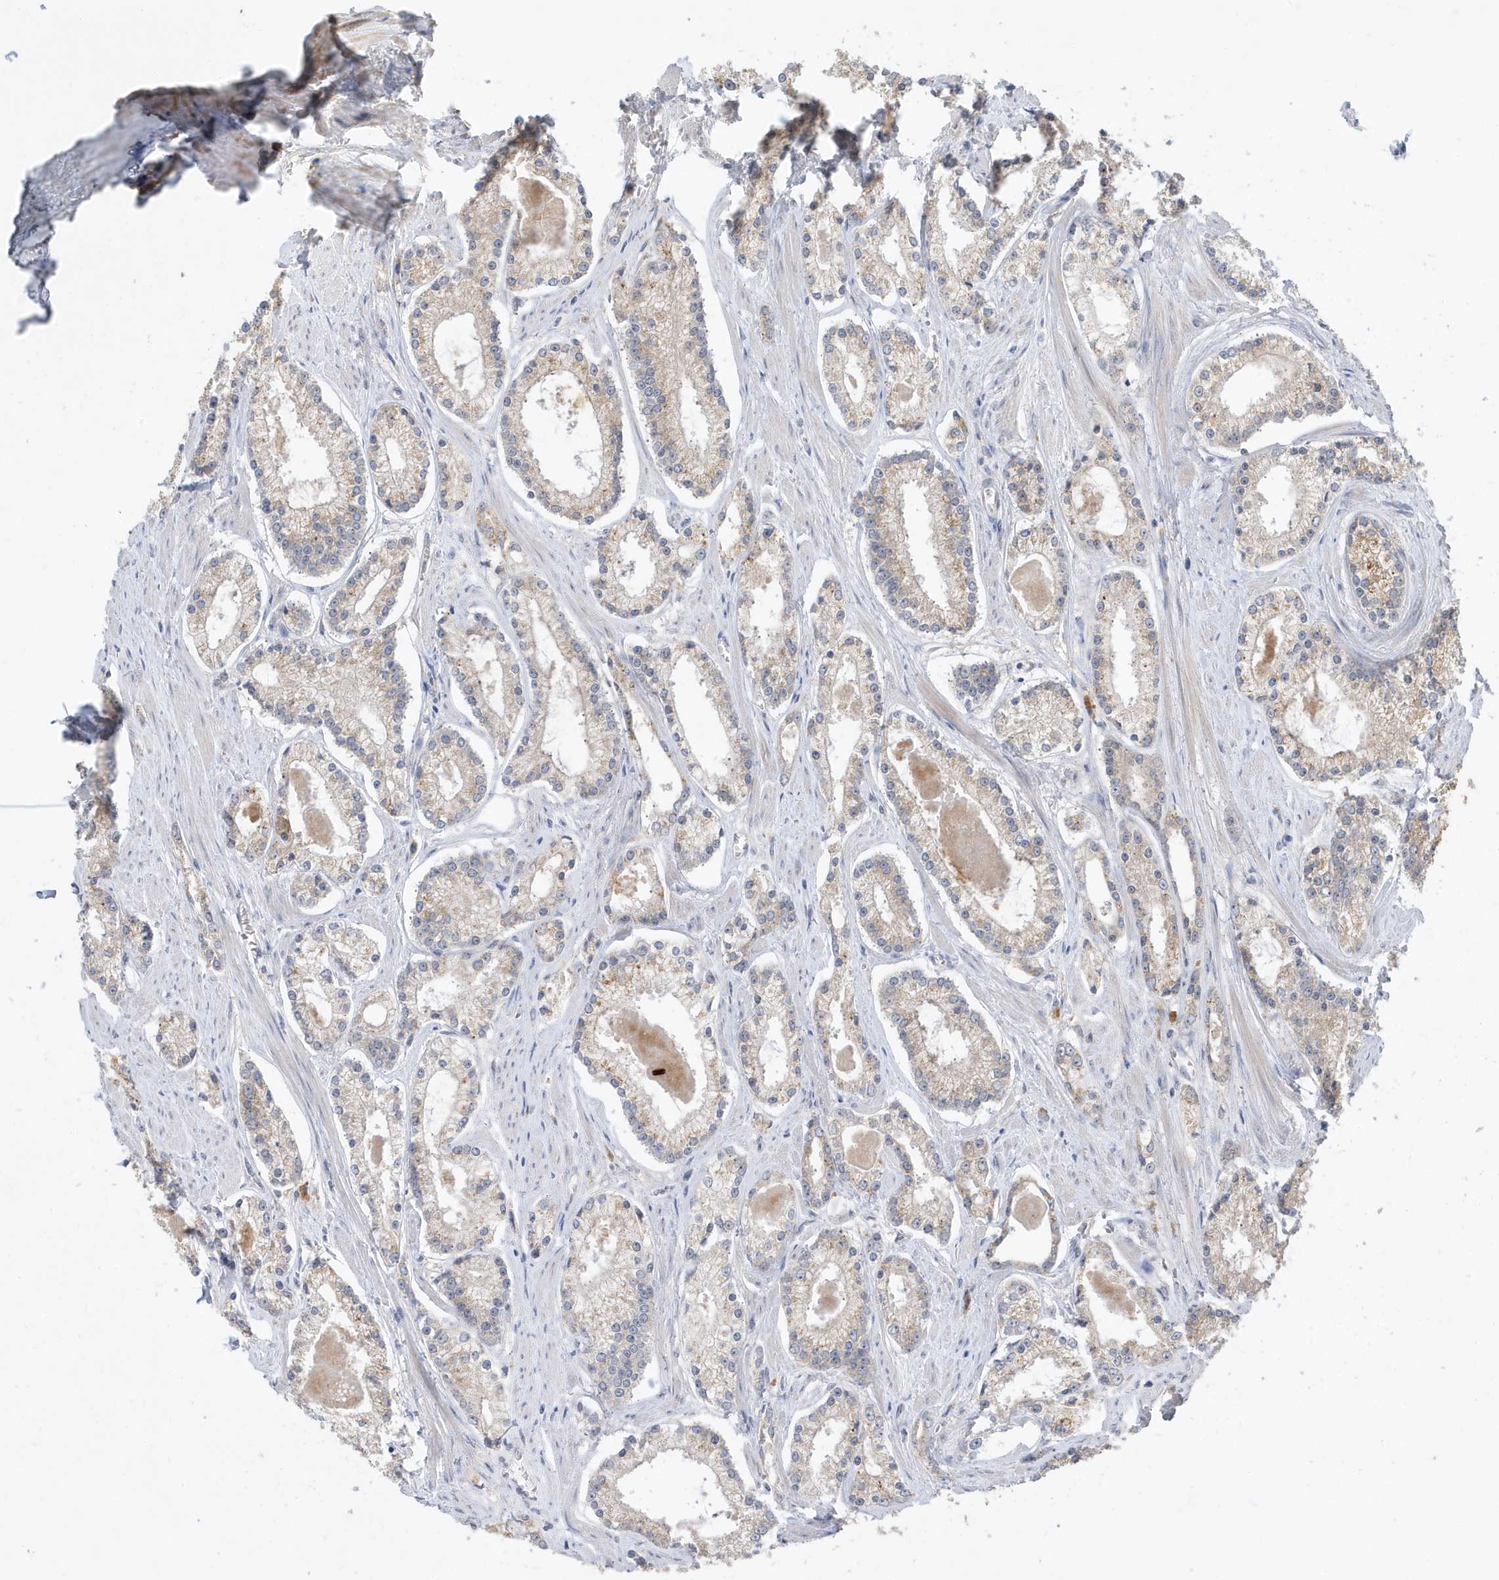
{"staining": {"intensity": "negative", "quantity": "none", "location": "none"}, "tissue": "prostate cancer", "cell_type": "Tumor cells", "image_type": "cancer", "snomed": [{"axis": "morphology", "description": "Adenocarcinoma, Low grade"}, {"axis": "topography", "description": "Prostate"}], "caption": "Tumor cells are negative for protein expression in human prostate adenocarcinoma (low-grade).", "gene": "LAPTM4A", "patient": {"sex": "male", "age": 54}}